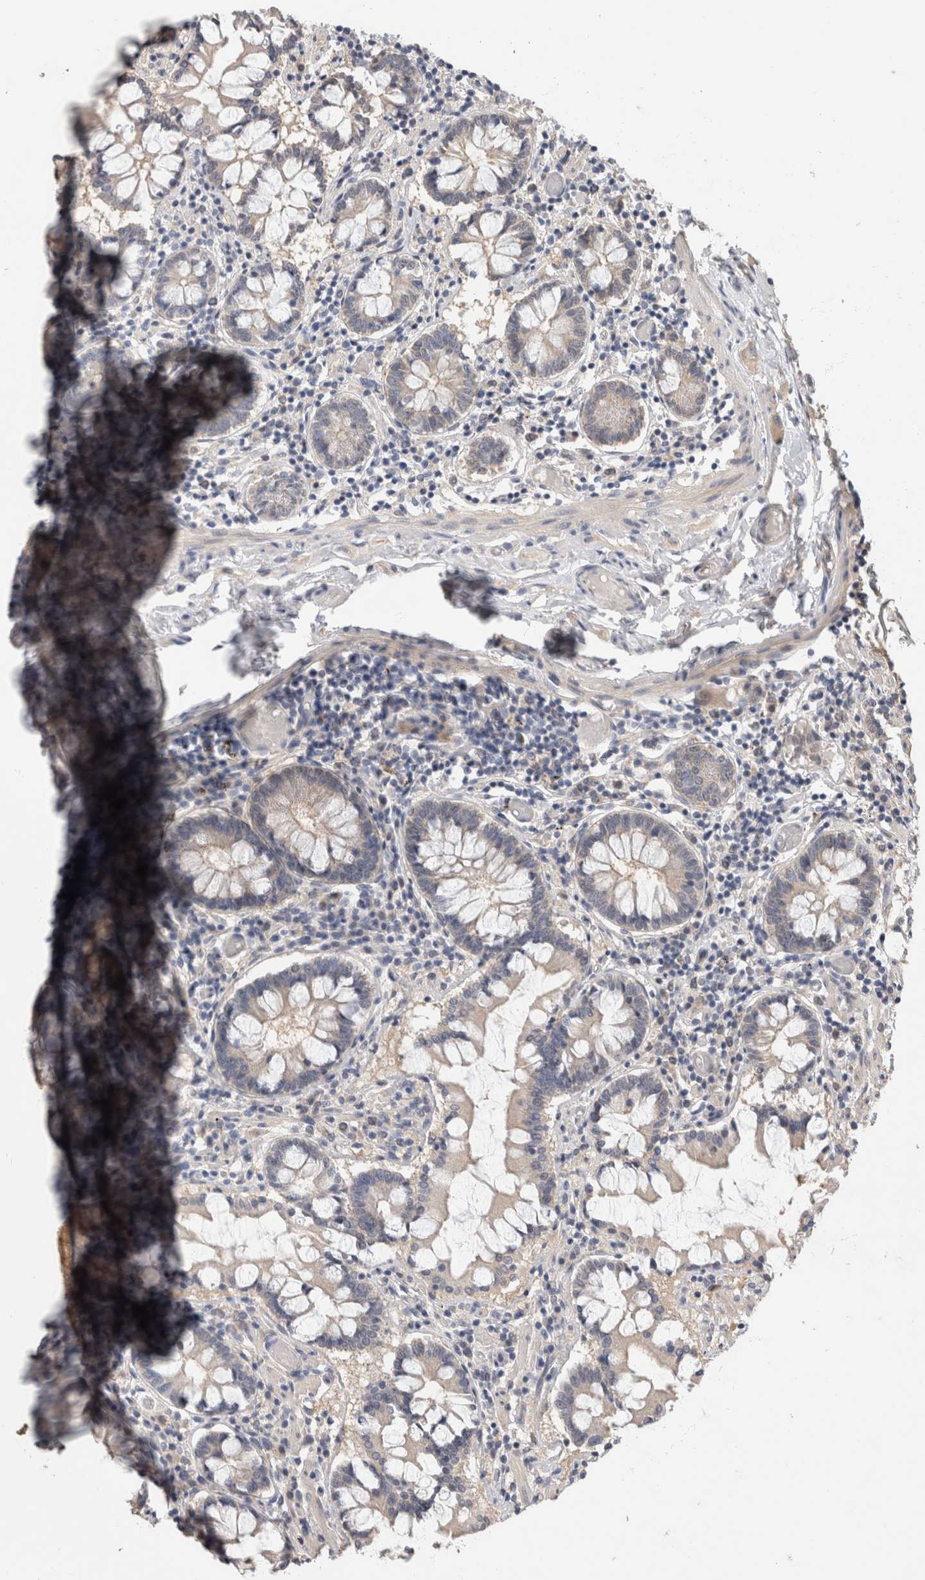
{"staining": {"intensity": "weak", "quantity": "<25%", "location": "cytoplasmic/membranous"}, "tissue": "small intestine", "cell_type": "Glandular cells", "image_type": "normal", "snomed": [{"axis": "morphology", "description": "Normal tissue, NOS"}, {"axis": "topography", "description": "Small intestine"}], "caption": "Human small intestine stained for a protein using immunohistochemistry shows no expression in glandular cells.", "gene": "PGM1", "patient": {"sex": "male", "age": 41}}